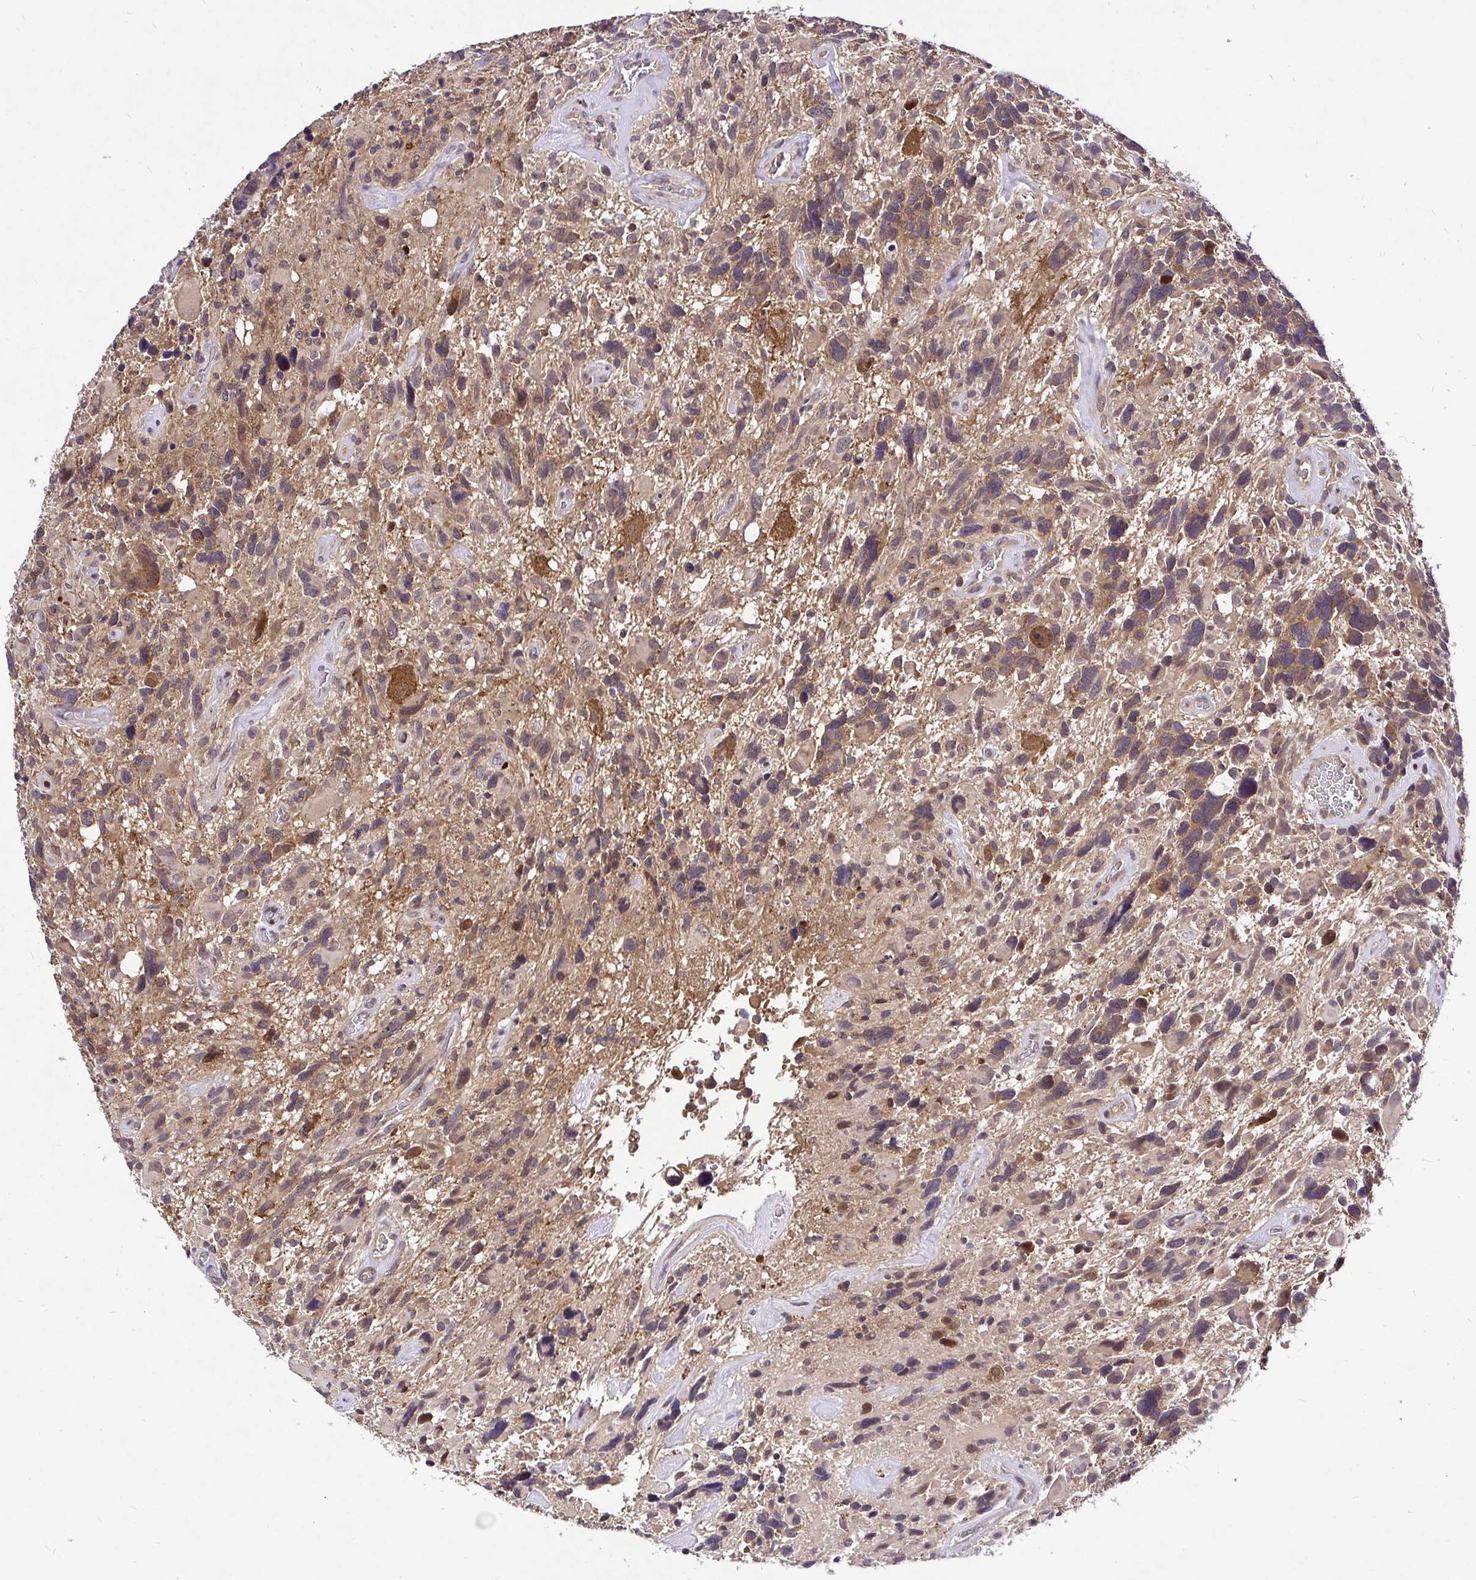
{"staining": {"intensity": "moderate", "quantity": "<25%", "location": "cytoplasmic/membranous"}, "tissue": "glioma", "cell_type": "Tumor cells", "image_type": "cancer", "snomed": [{"axis": "morphology", "description": "Glioma, malignant, High grade"}, {"axis": "topography", "description": "Brain"}], "caption": "Immunohistochemical staining of human malignant glioma (high-grade) demonstrates low levels of moderate cytoplasmic/membranous protein expression in approximately <25% of tumor cells.", "gene": "UBE2M", "patient": {"sex": "male", "age": 49}}